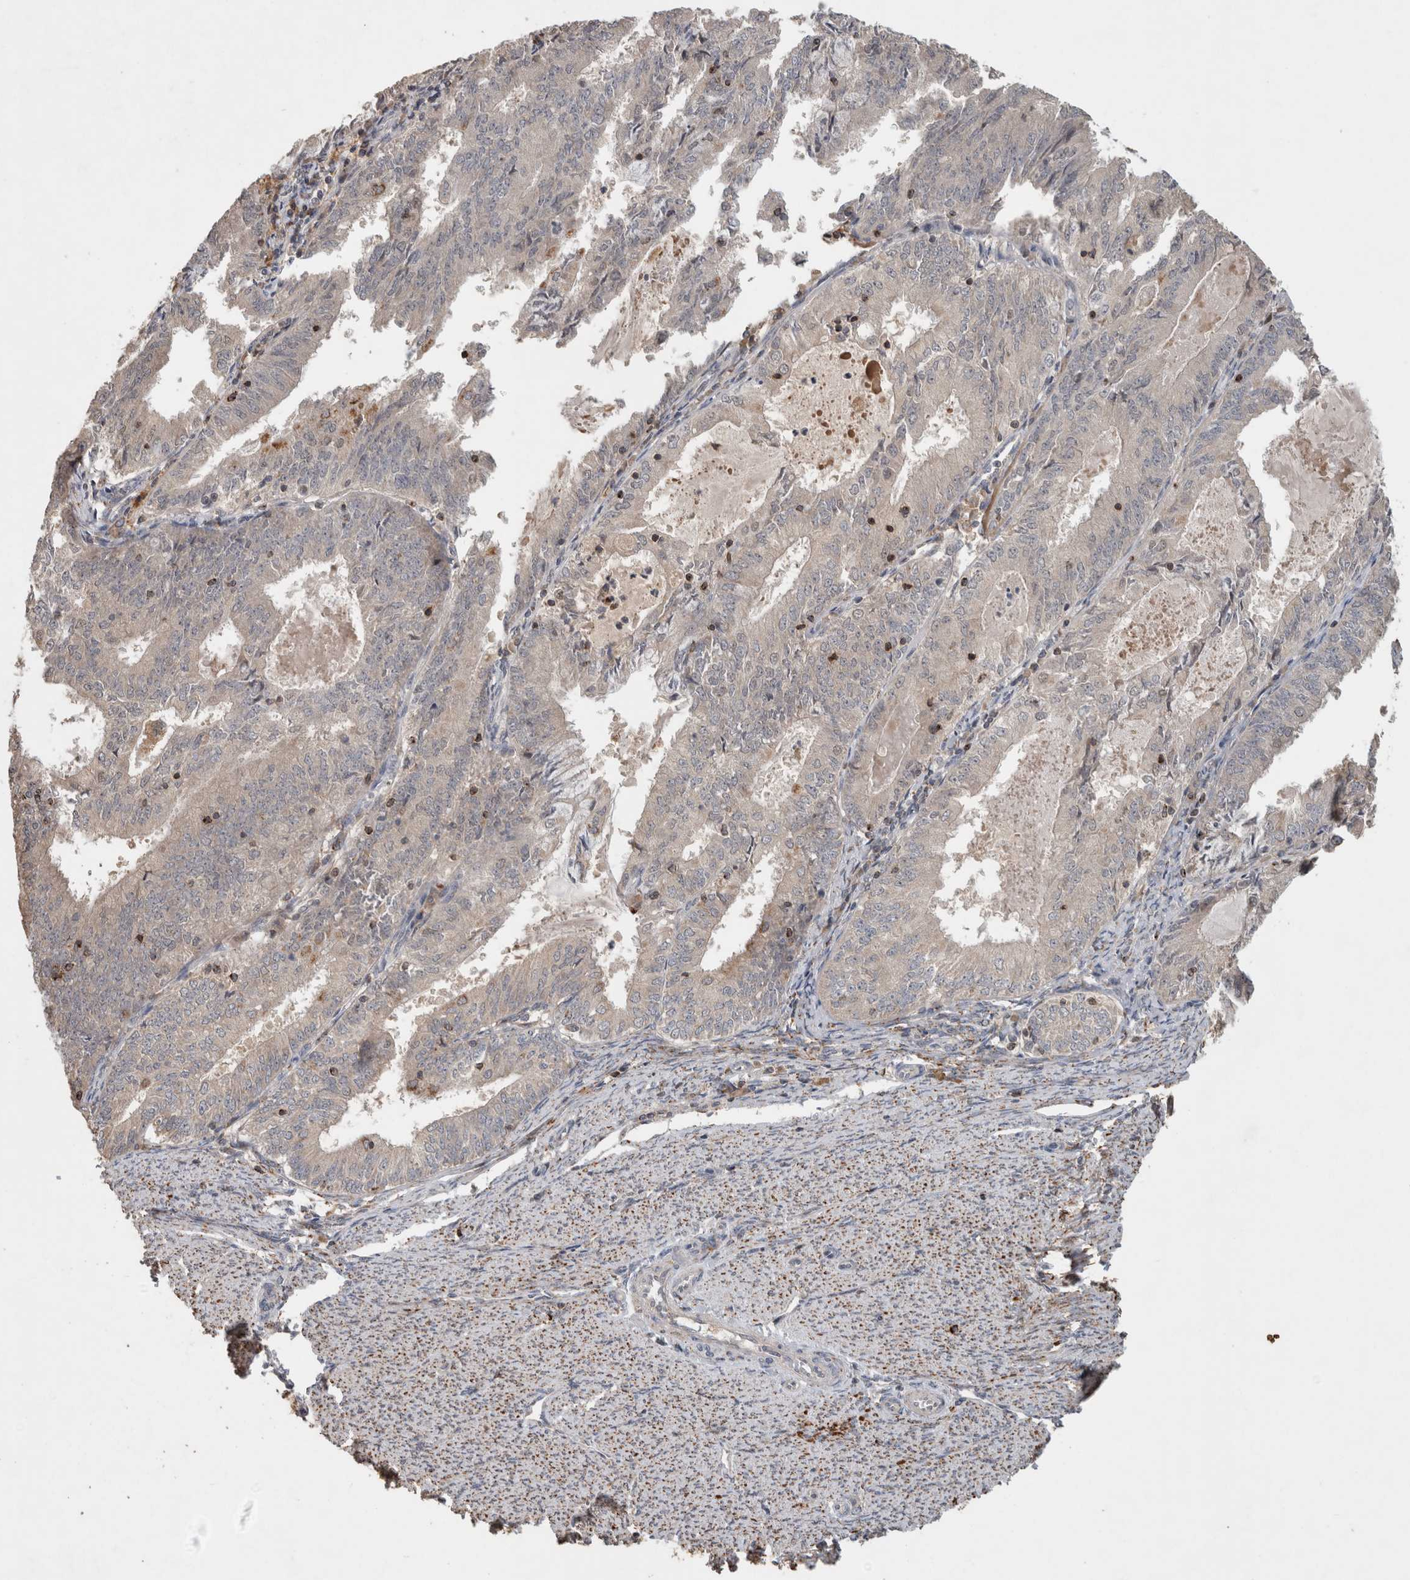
{"staining": {"intensity": "negative", "quantity": "none", "location": "none"}, "tissue": "endometrial cancer", "cell_type": "Tumor cells", "image_type": "cancer", "snomed": [{"axis": "morphology", "description": "Adenocarcinoma, NOS"}, {"axis": "topography", "description": "Endometrium"}], "caption": "Tumor cells are negative for brown protein staining in endometrial cancer (adenocarcinoma).", "gene": "SERAC1", "patient": {"sex": "female", "age": 57}}